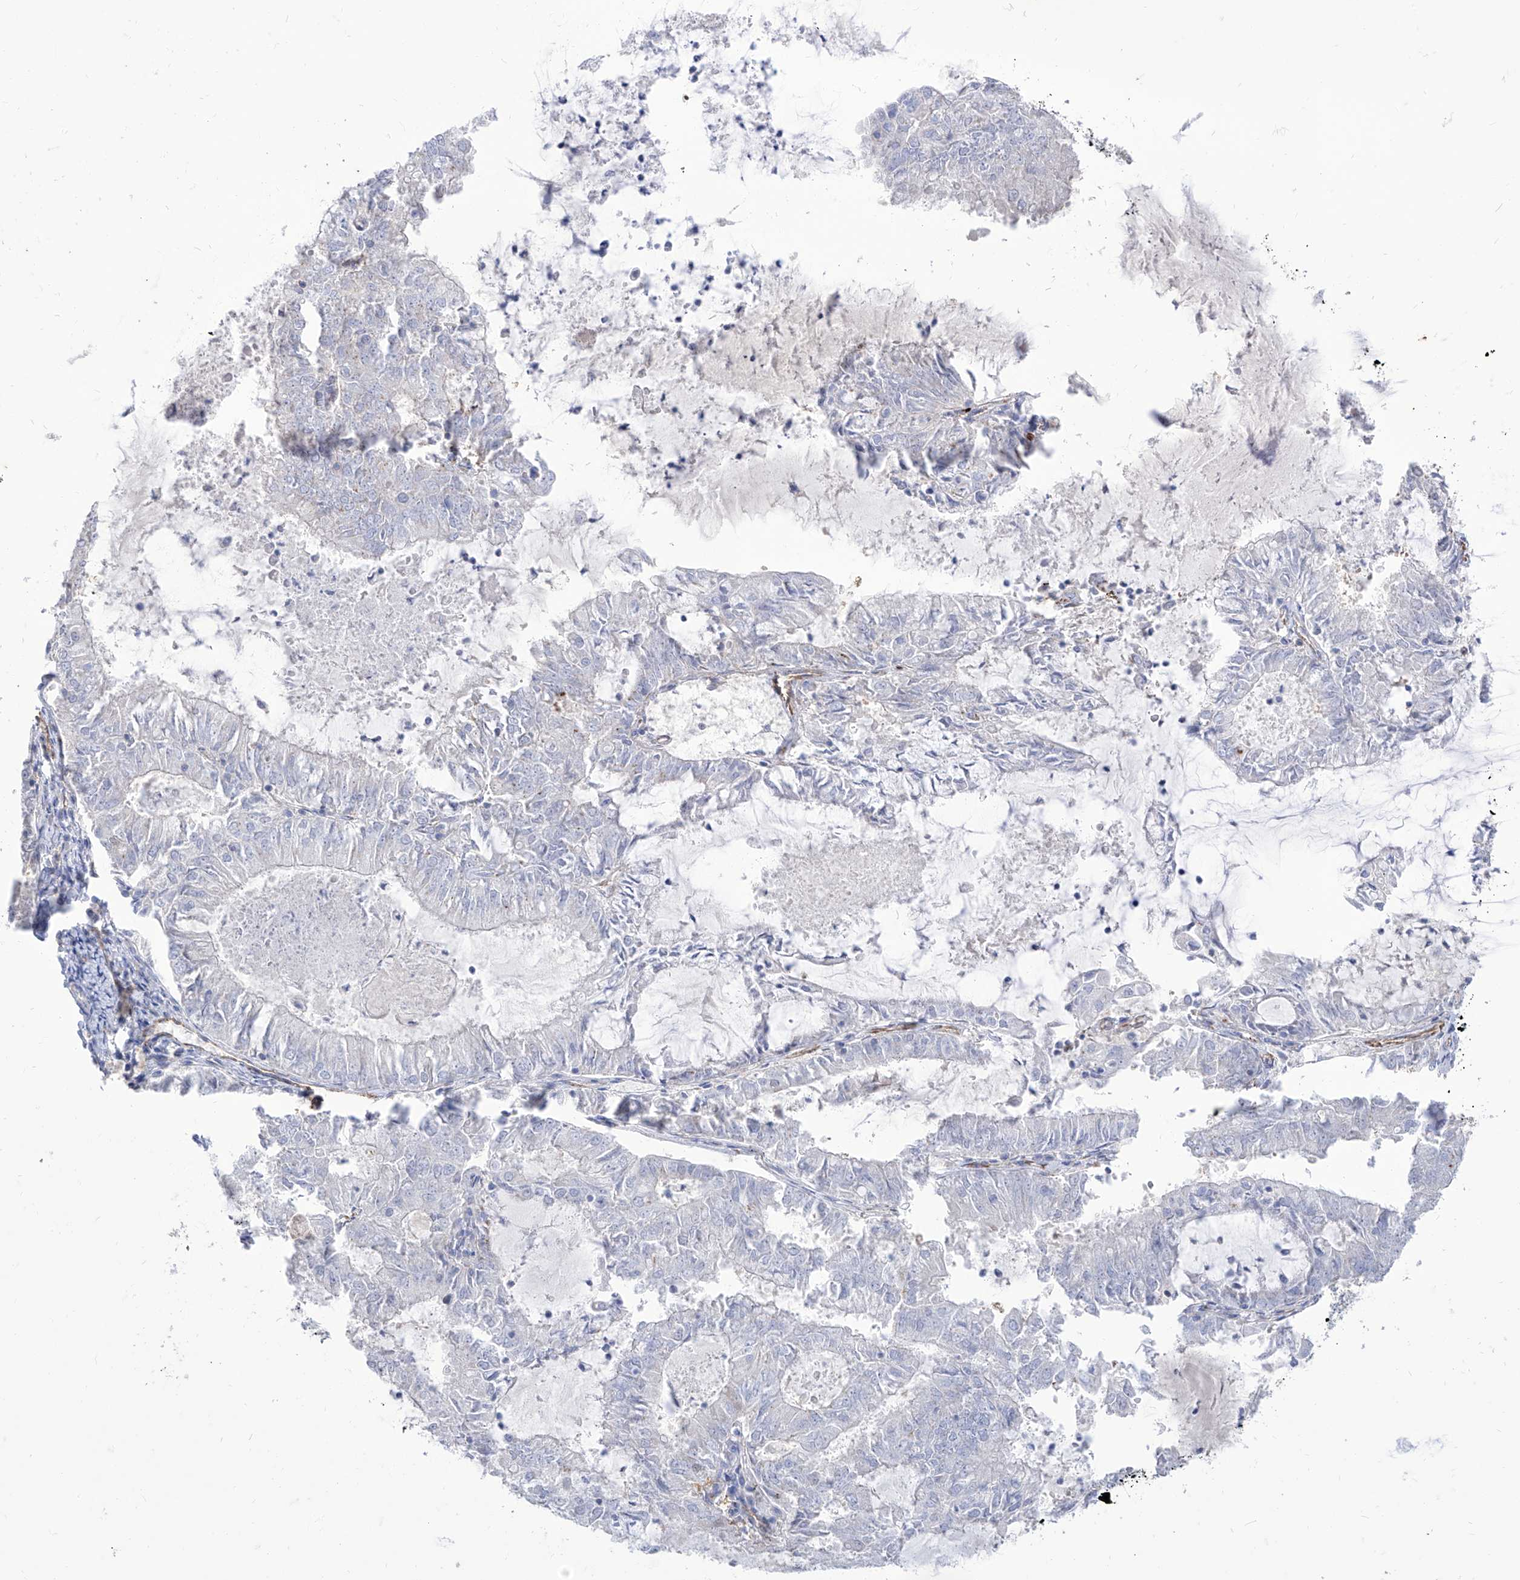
{"staining": {"intensity": "negative", "quantity": "none", "location": "none"}, "tissue": "endometrial cancer", "cell_type": "Tumor cells", "image_type": "cancer", "snomed": [{"axis": "morphology", "description": "Adenocarcinoma, NOS"}, {"axis": "topography", "description": "Endometrium"}], "caption": "This is an IHC image of human endometrial adenocarcinoma. There is no staining in tumor cells.", "gene": "C1orf74", "patient": {"sex": "female", "age": 57}}